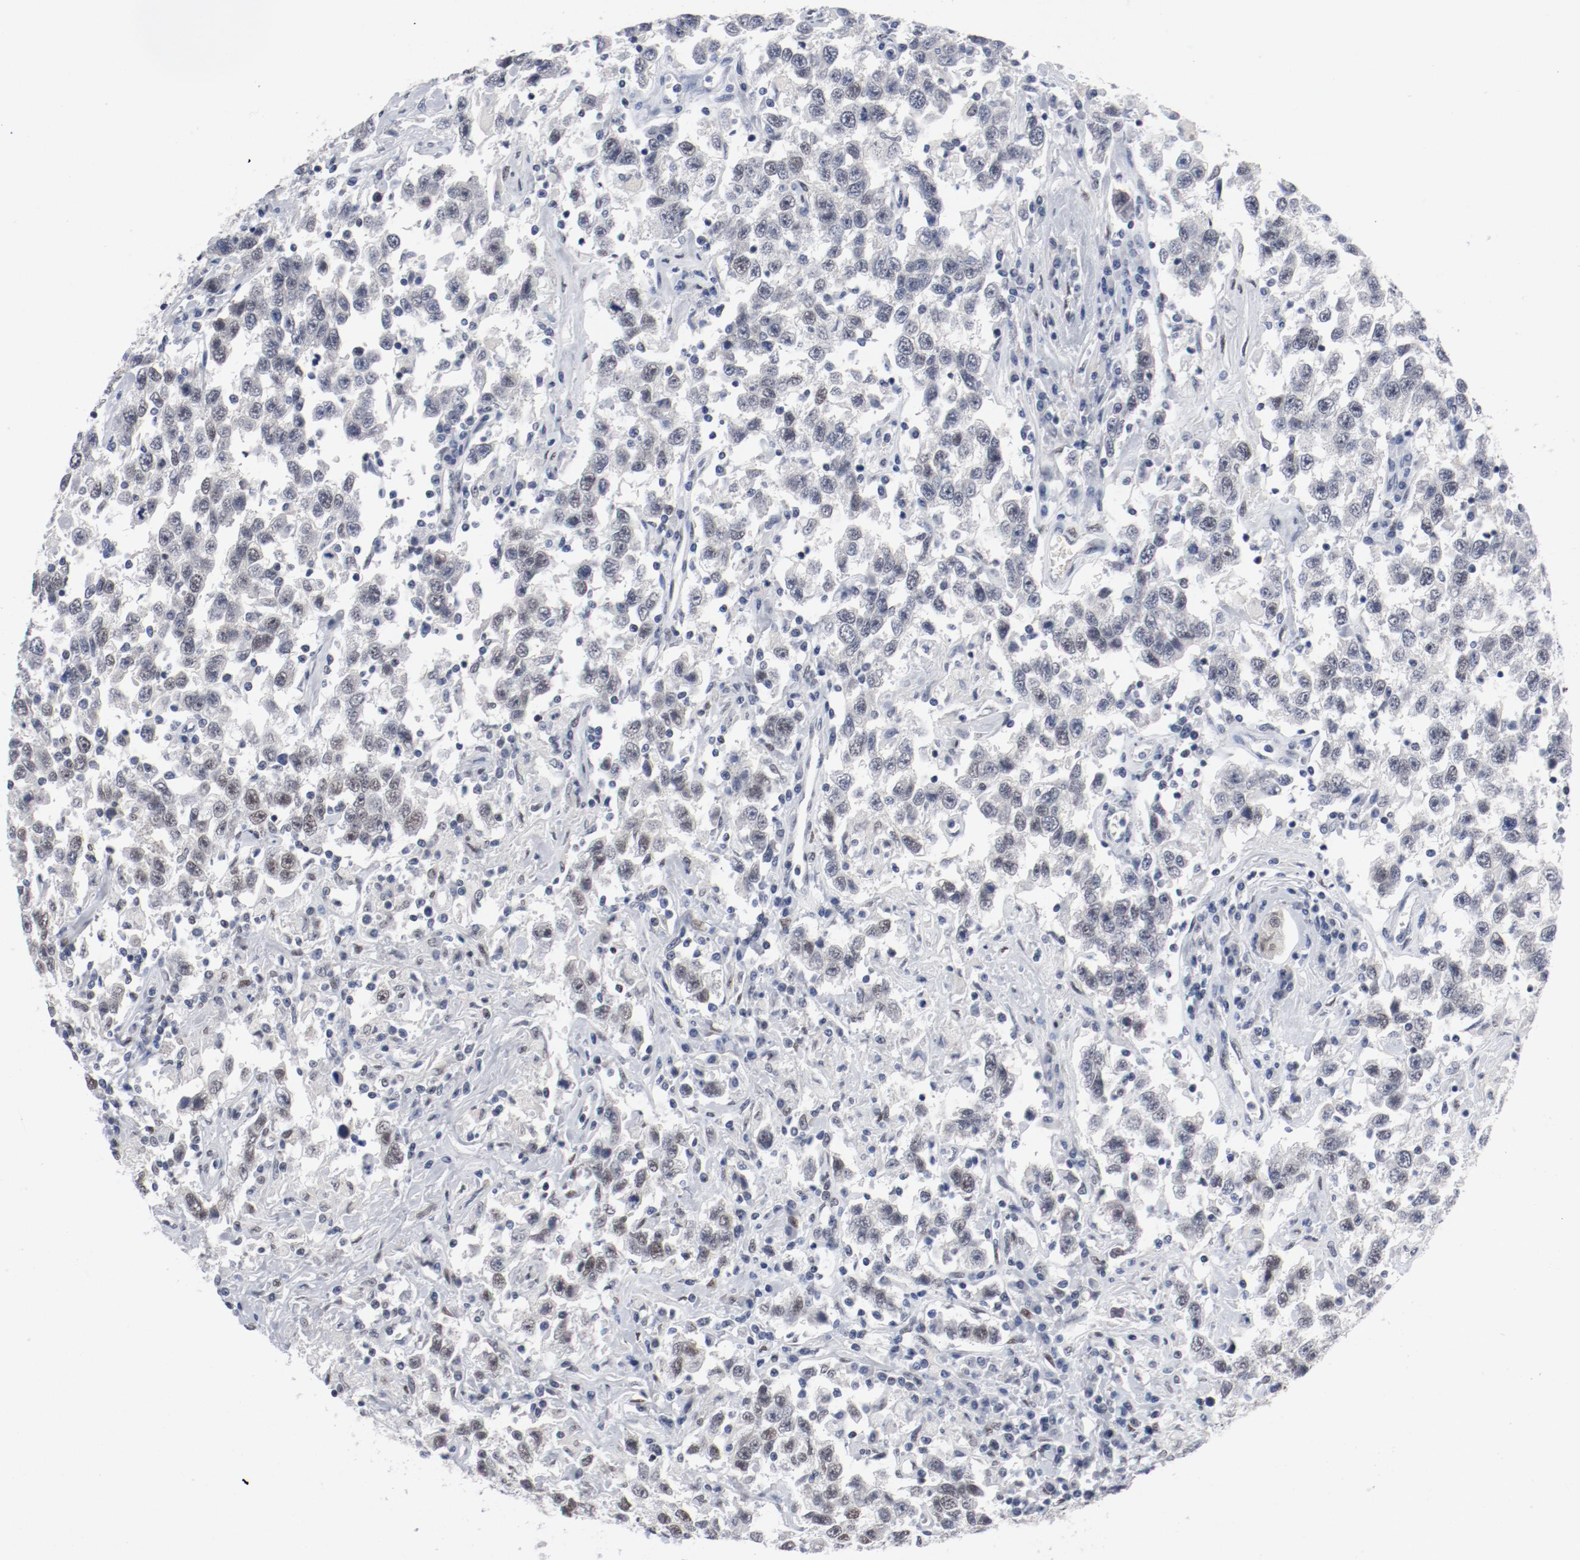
{"staining": {"intensity": "moderate", "quantity": ">75%", "location": "nuclear"}, "tissue": "testis cancer", "cell_type": "Tumor cells", "image_type": "cancer", "snomed": [{"axis": "morphology", "description": "Seminoma, NOS"}, {"axis": "topography", "description": "Testis"}], "caption": "Tumor cells demonstrate medium levels of moderate nuclear positivity in about >75% of cells in human seminoma (testis).", "gene": "ARNT", "patient": {"sex": "male", "age": 41}}